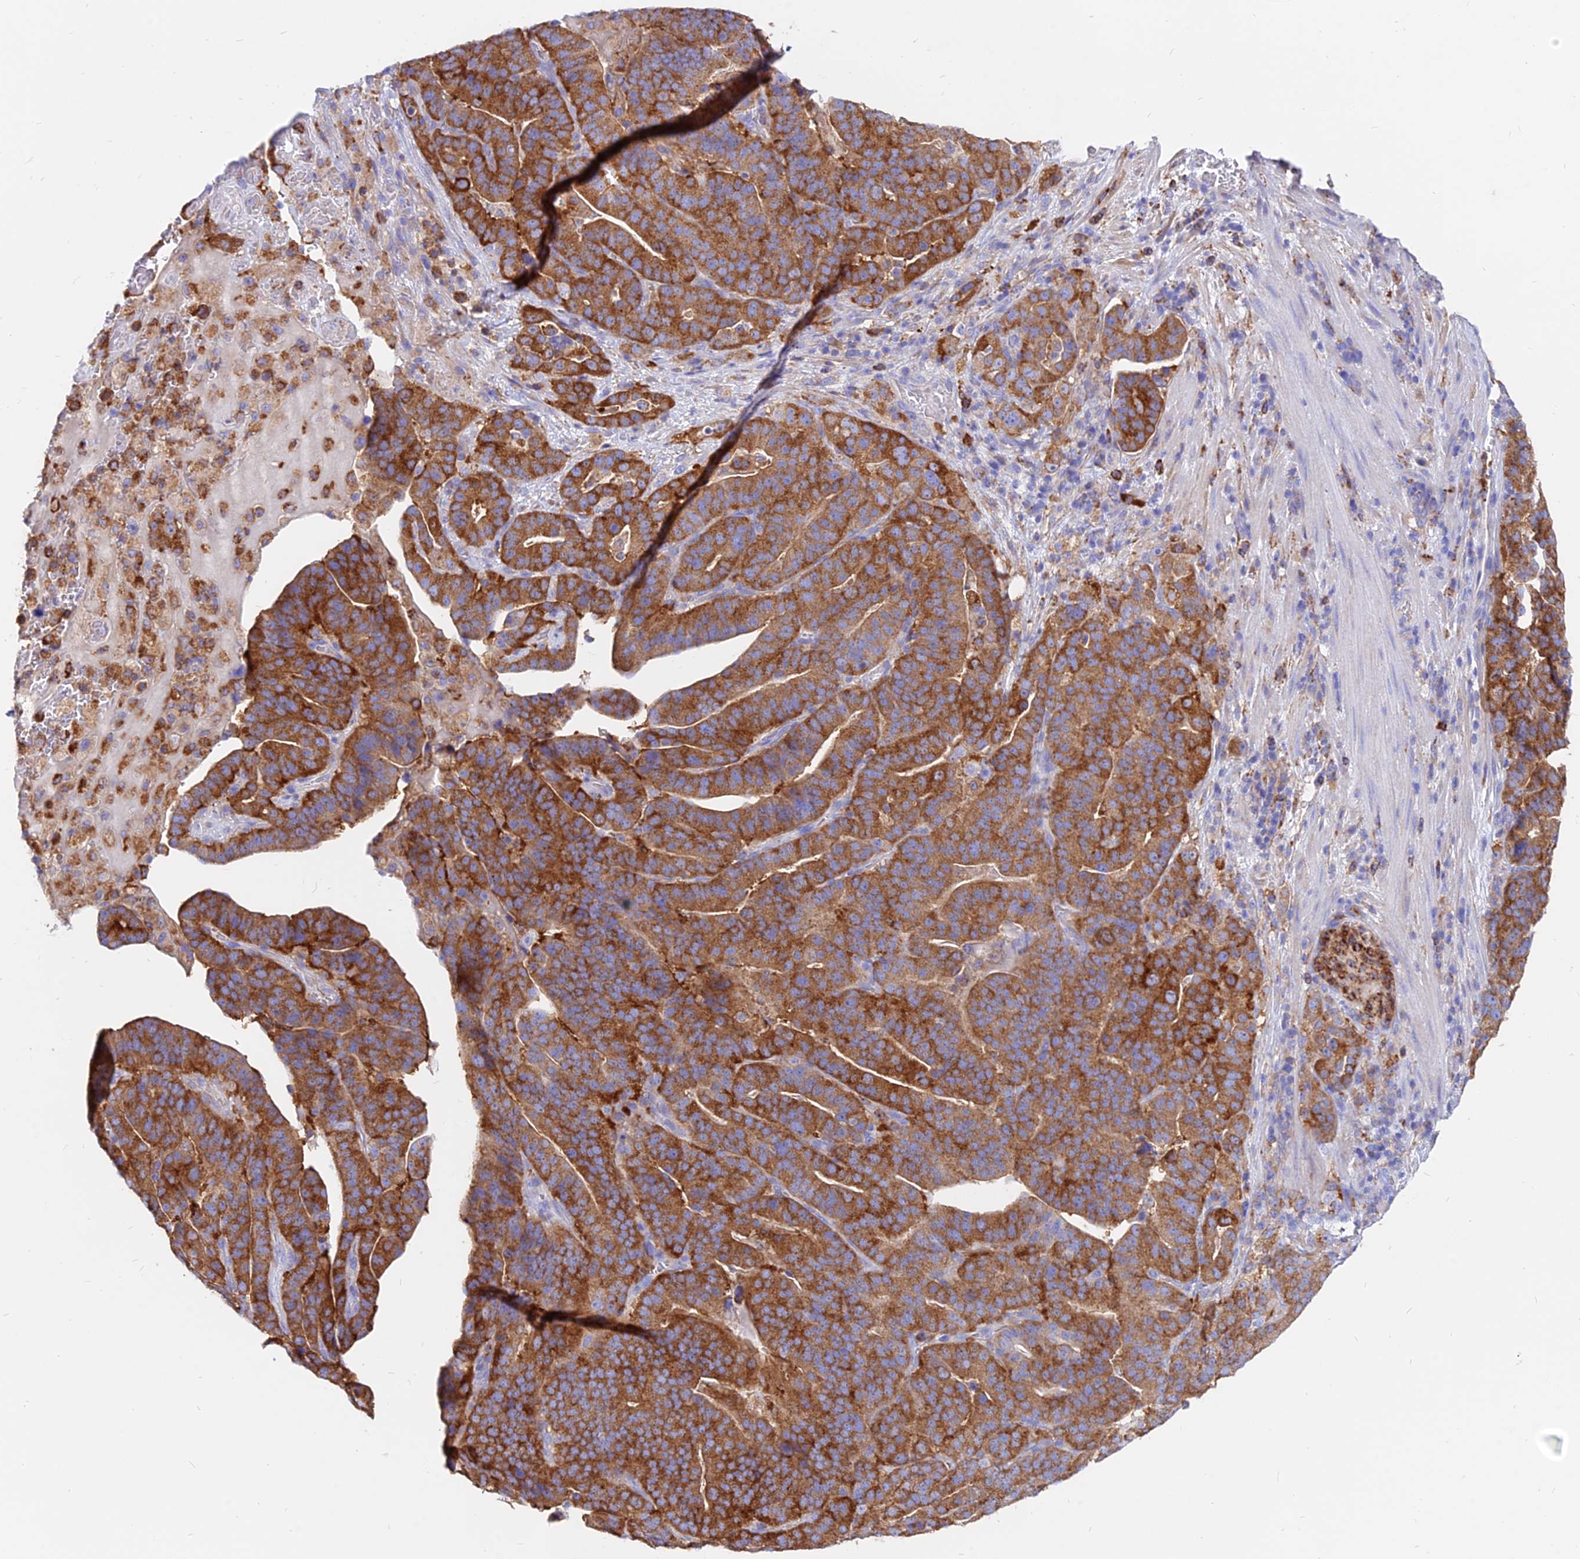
{"staining": {"intensity": "strong", "quantity": ">75%", "location": "cytoplasmic/membranous"}, "tissue": "stomach cancer", "cell_type": "Tumor cells", "image_type": "cancer", "snomed": [{"axis": "morphology", "description": "Adenocarcinoma, NOS"}, {"axis": "topography", "description": "Stomach"}], "caption": "A brown stain labels strong cytoplasmic/membranous expression of a protein in human stomach adenocarcinoma tumor cells.", "gene": "AGTRAP", "patient": {"sex": "male", "age": 48}}